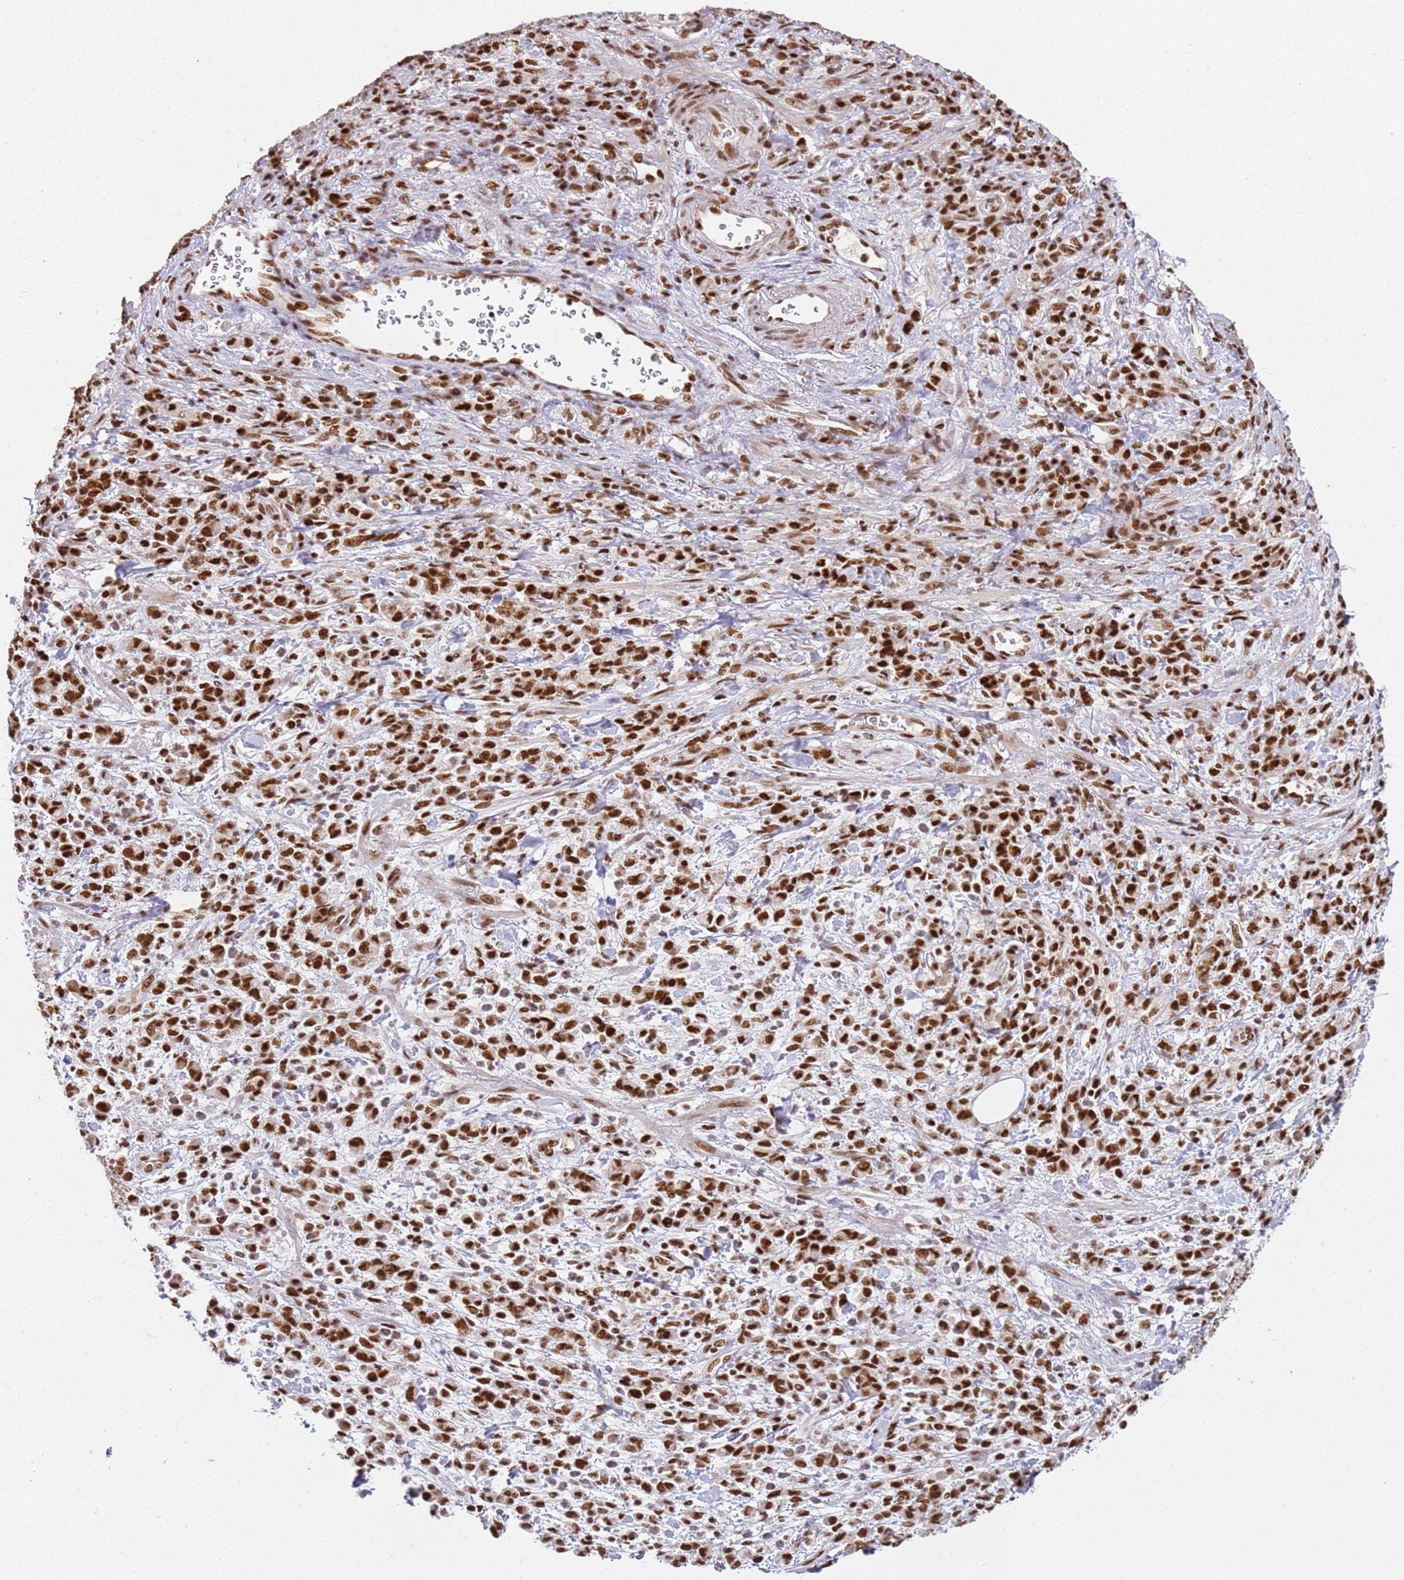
{"staining": {"intensity": "strong", "quantity": ">75%", "location": "nuclear"}, "tissue": "stomach cancer", "cell_type": "Tumor cells", "image_type": "cancer", "snomed": [{"axis": "morphology", "description": "Adenocarcinoma, NOS"}, {"axis": "topography", "description": "Stomach"}], "caption": "Strong nuclear protein expression is present in approximately >75% of tumor cells in stomach adenocarcinoma. (IHC, brightfield microscopy, high magnification).", "gene": "TENT4A", "patient": {"sex": "male", "age": 77}}